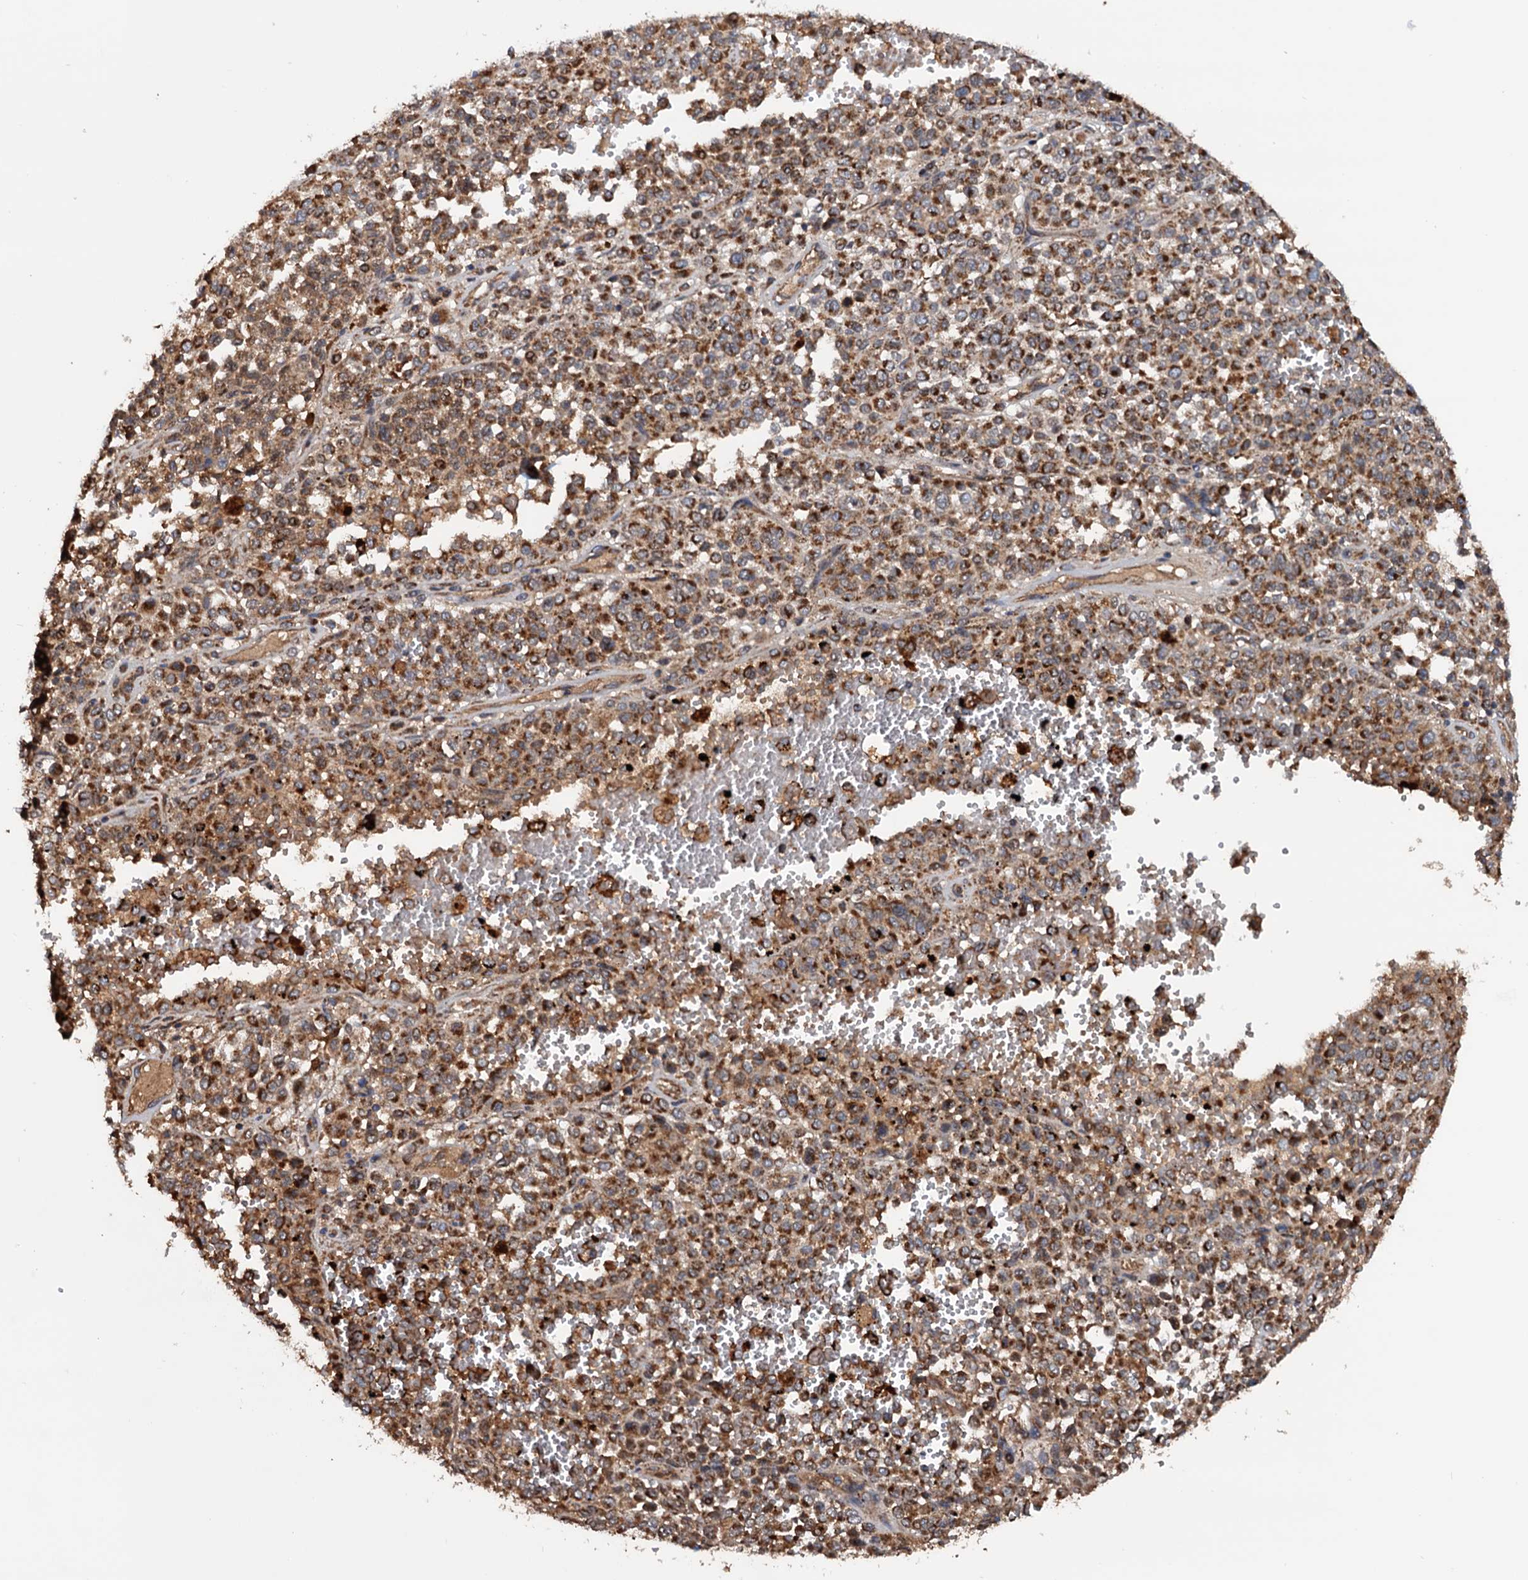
{"staining": {"intensity": "strong", "quantity": ">75%", "location": "cytoplasmic/membranous"}, "tissue": "melanoma", "cell_type": "Tumor cells", "image_type": "cancer", "snomed": [{"axis": "morphology", "description": "Malignant melanoma, Metastatic site"}, {"axis": "topography", "description": "Pancreas"}], "caption": "The image exhibits a brown stain indicating the presence of a protein in the cytoplasmic/membranous of tumor cells in malignant melanoma (metastatic site). (DAB IHC with brightfield microscopy, high magnification).", "gene": "MRPL42", "patient": {"sex": "female", "age": 30}}